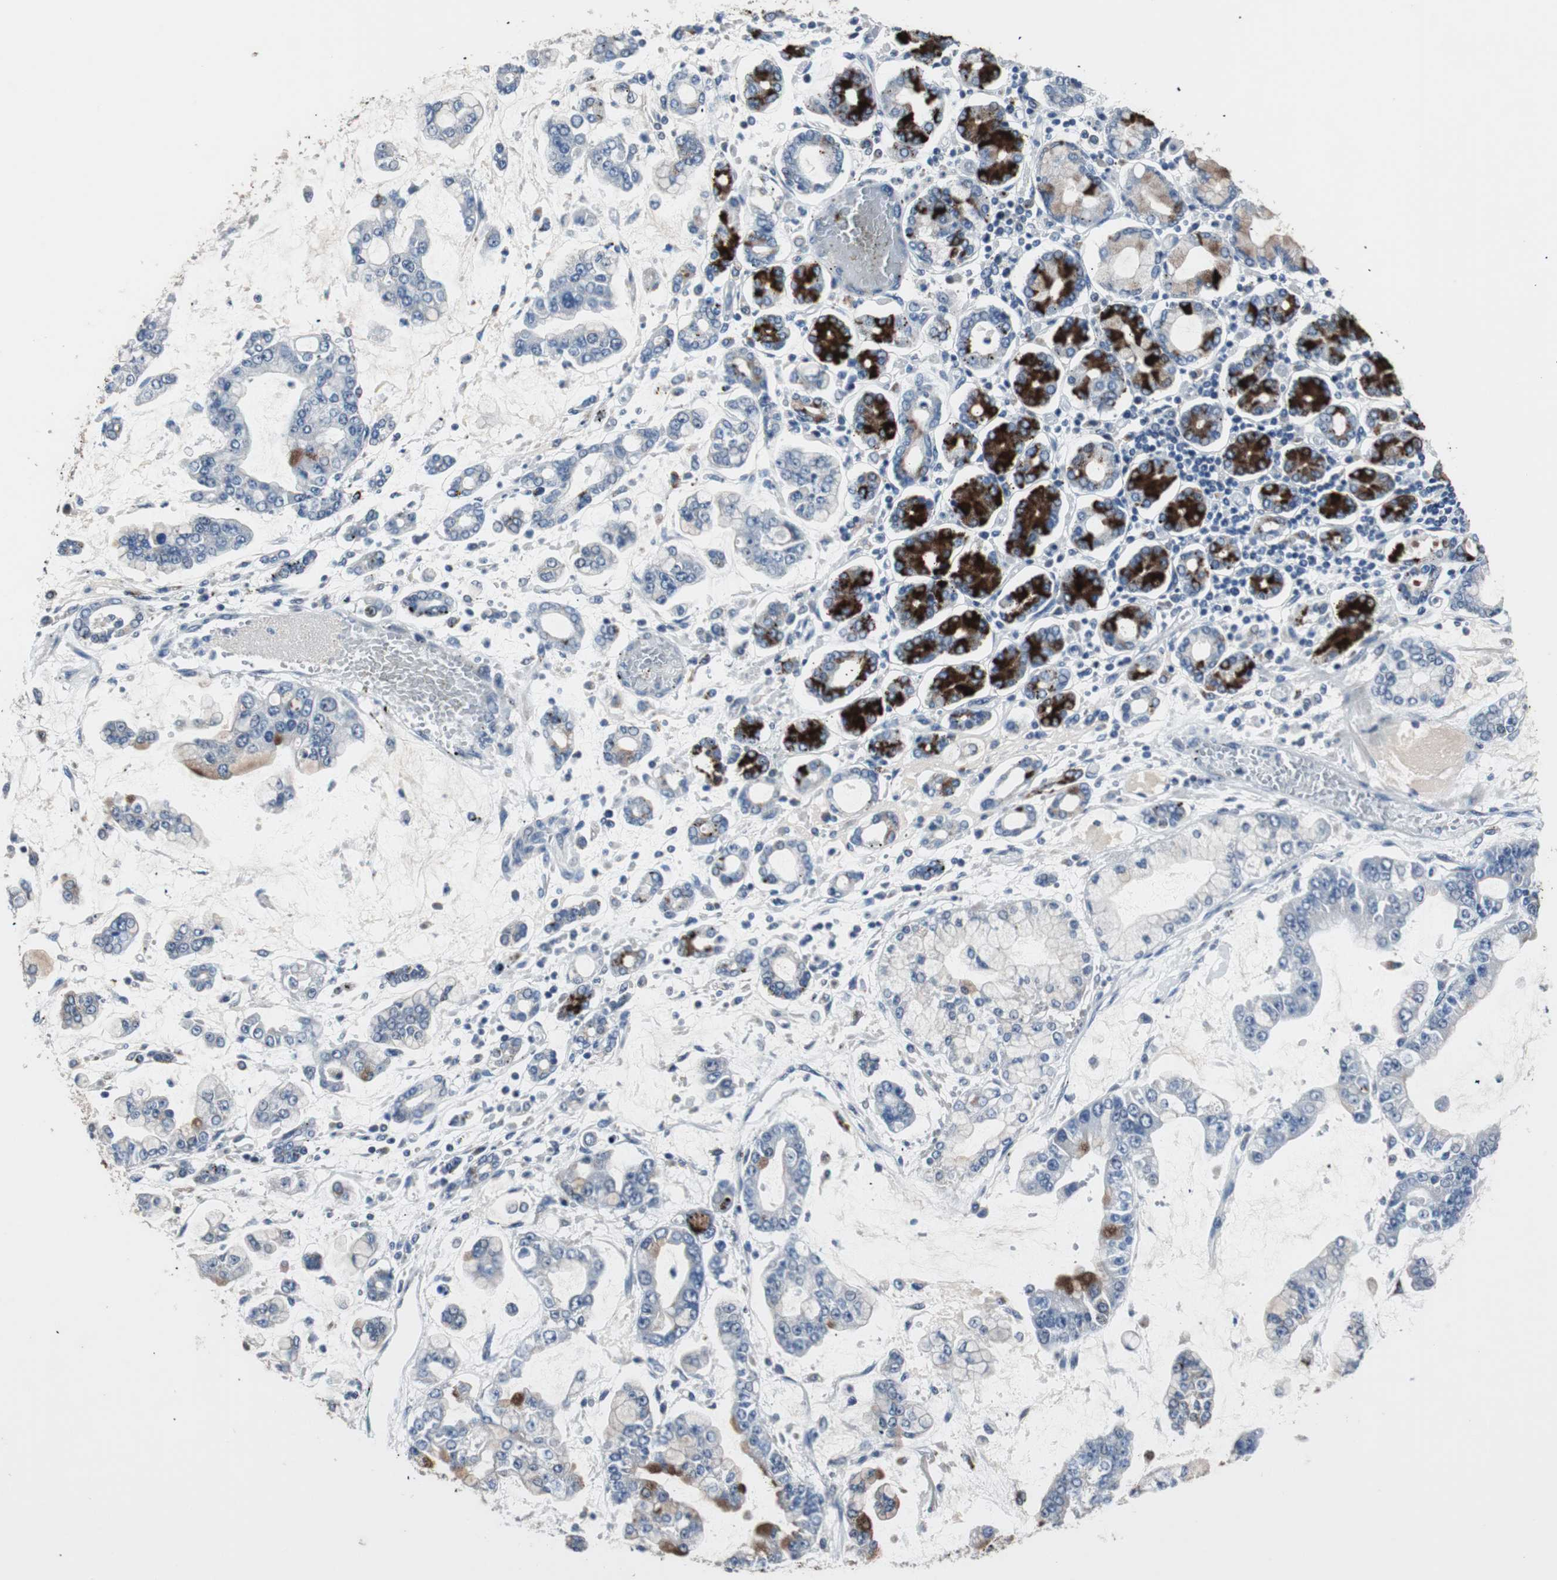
{"staining": {"intensity": "negative", "quantity": "none", "location": "none"}, "tissue": "stomach cancer", "cell_type": "Tumor cells", "image_type": "cancer", "snomed": [{"axis": "morphology", "description": "Normal tissue, NOS"}, {"axis": "morphology", "description": "Adenocarcinoma, NOS"}, {"axis": "topography", "description": "Stomach, upper"}, {"axis": "topography", "description": "Stomach"}], "caption": "Stomach cancer stained for a protein using immunohistochemistry (IHC) demonstrates no staining tumor cells.", "gene": "PCYT1B", "patient": {"sex": "male", "age": 76}}